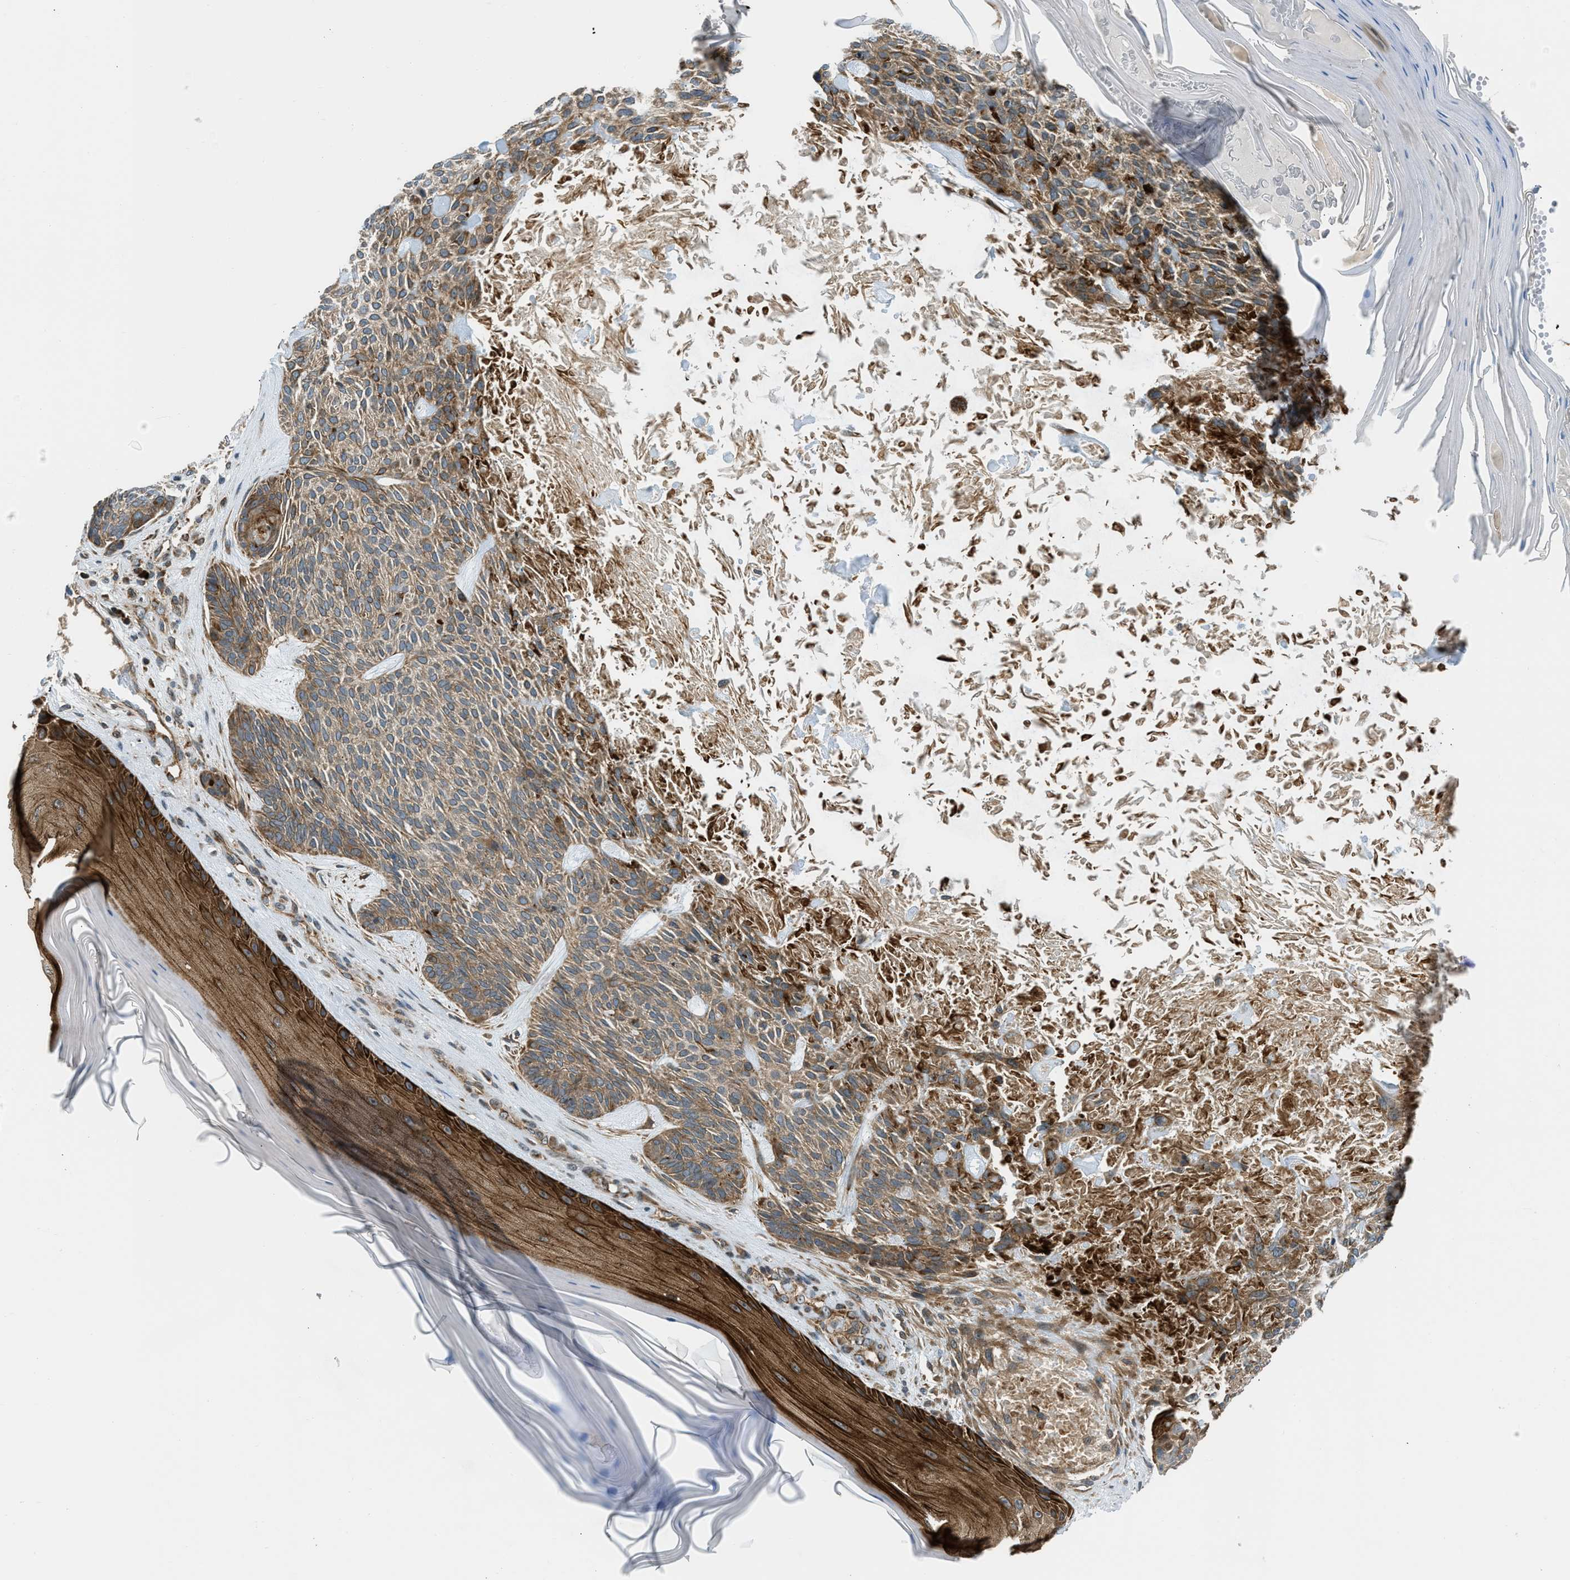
{"staining": {"intensity": "moderate", "quantity": ">75%", "location": "cytoplasmic/membranous"}, "tissue": "skin cancer", "cell_type": "Tumor cells", "image_type": "cancer", "snomed": [{"axis": "morphology", "description": "Basal cell carcinoma"}, {"axis": "topography", "description": "Skin"}], "caption": "Immunohistochemistry (IHC) of human skin cancer (basal cell carcinoma) demonstrates medium levels of moderate cytoplasmic/membranous positivity in about >75% of tumor cells.", "gene": "SESN2", "patient": {"sex": "male", "age": 55}}